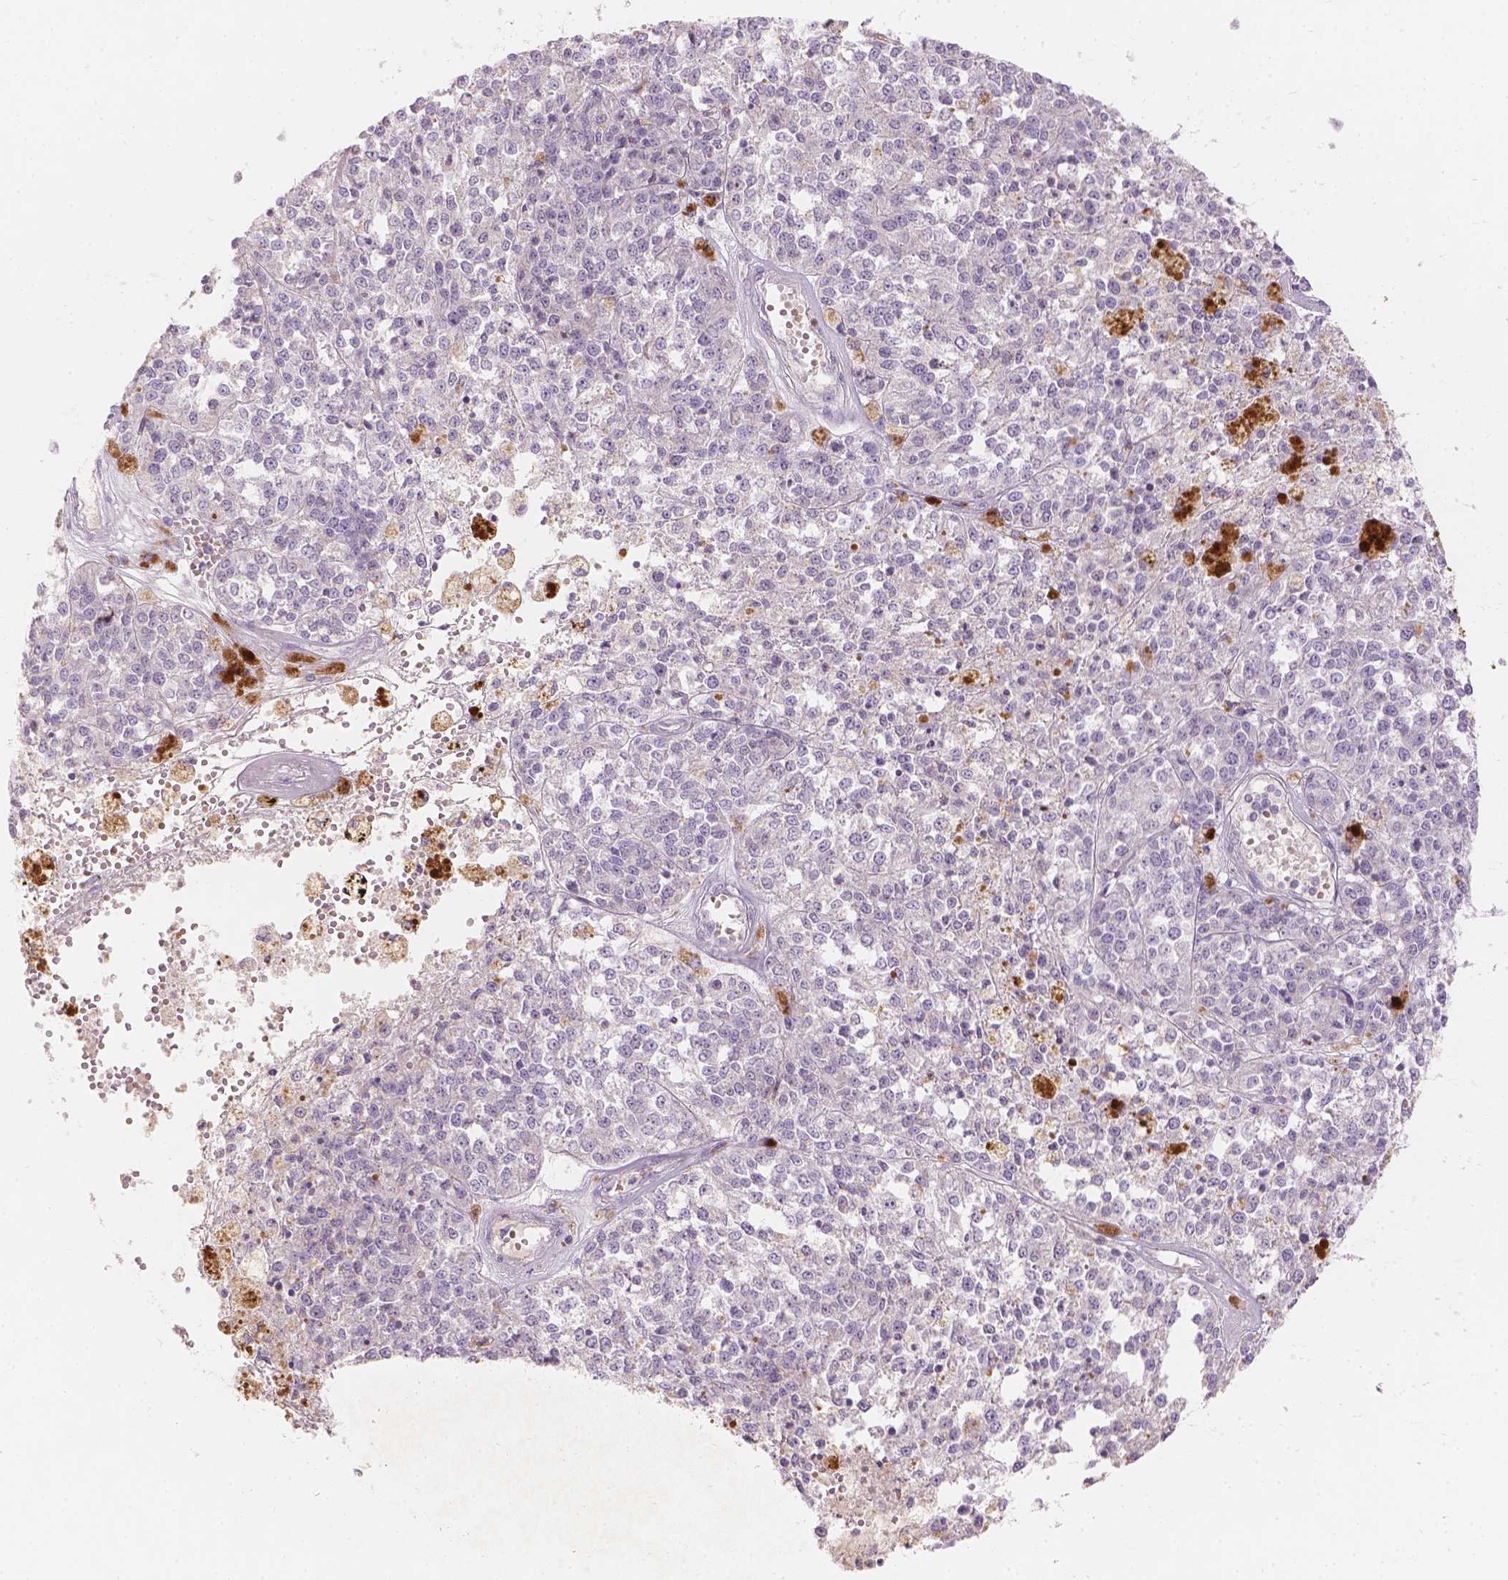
{"staining": {"intensity": "negative", "quantity": "none", "location": "none"}, "tissue": "melanoma", "cell_type": "Tumor cells", "image_type": "cancer", "snomed": [{"axis": "morphology", "description": "Malignant melanoma, Metastatic site"}, {"axis": "topography", "description": "Lymph node"}], "caption": "Protein analysis of malignant melanoma (metastatic site) reveals no significant positivity in tumor cells.", "gene": "DCAF4L1", "patient": {"sex": "female", "age": 64}}